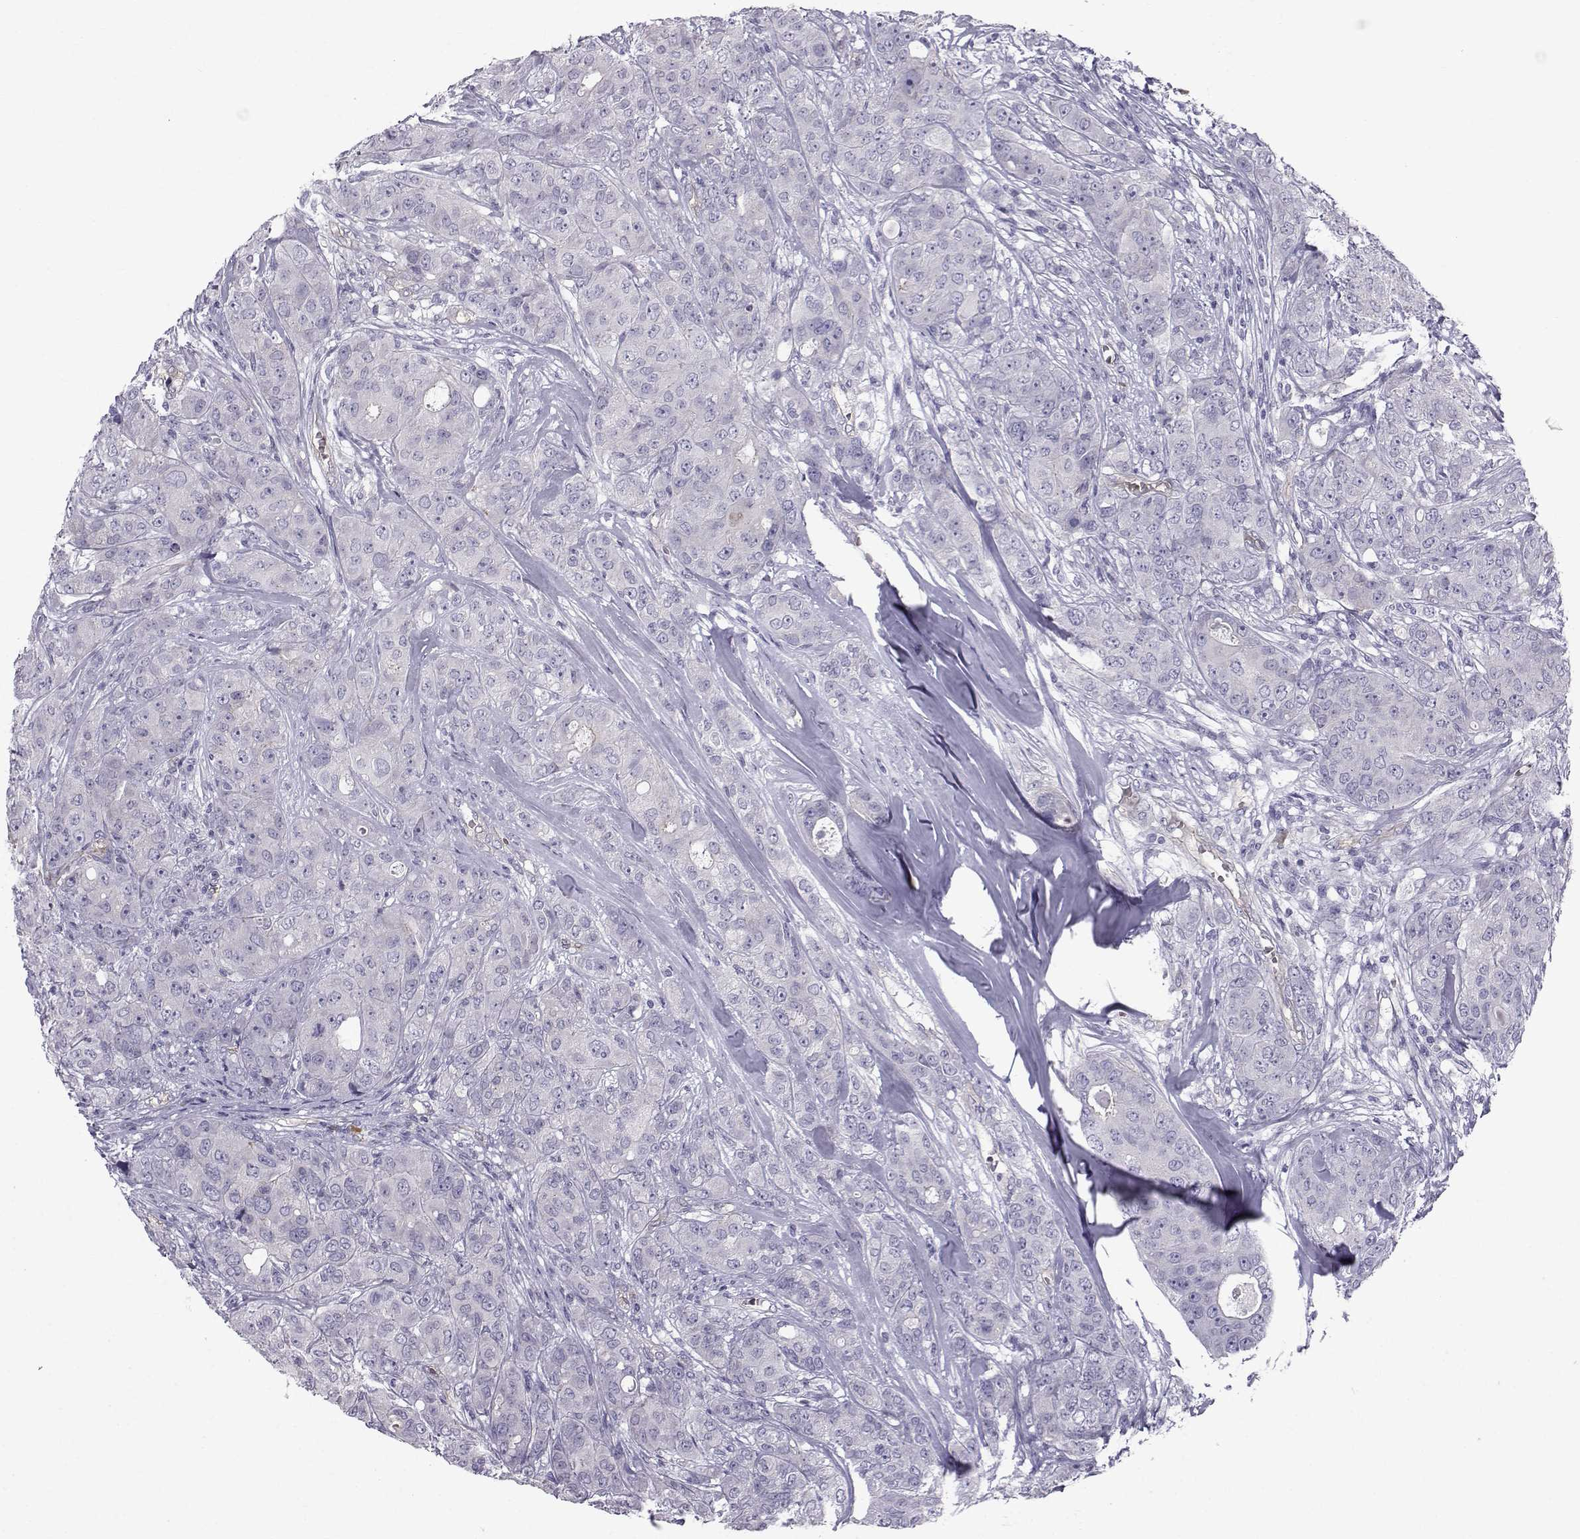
{"staining": {"intensity": "negative", "quantity": "none", "location": "none"}, "tissue": "breast cancer", "cell_type": "Tumor cells", "image_type": "cancer", "snomed": [{"axis": "morphology", "description": "Duct carcinoma"}, {"axis": "topography", "description": "Breast"}], "caption": "This is a micrograph of immunohistochemistry (IHC) staining of breast intraductal carcinoma, which shows no positivity in tumor cells.", "gene": "QPCT", "patient": {"sex": "female", "age": 43}}